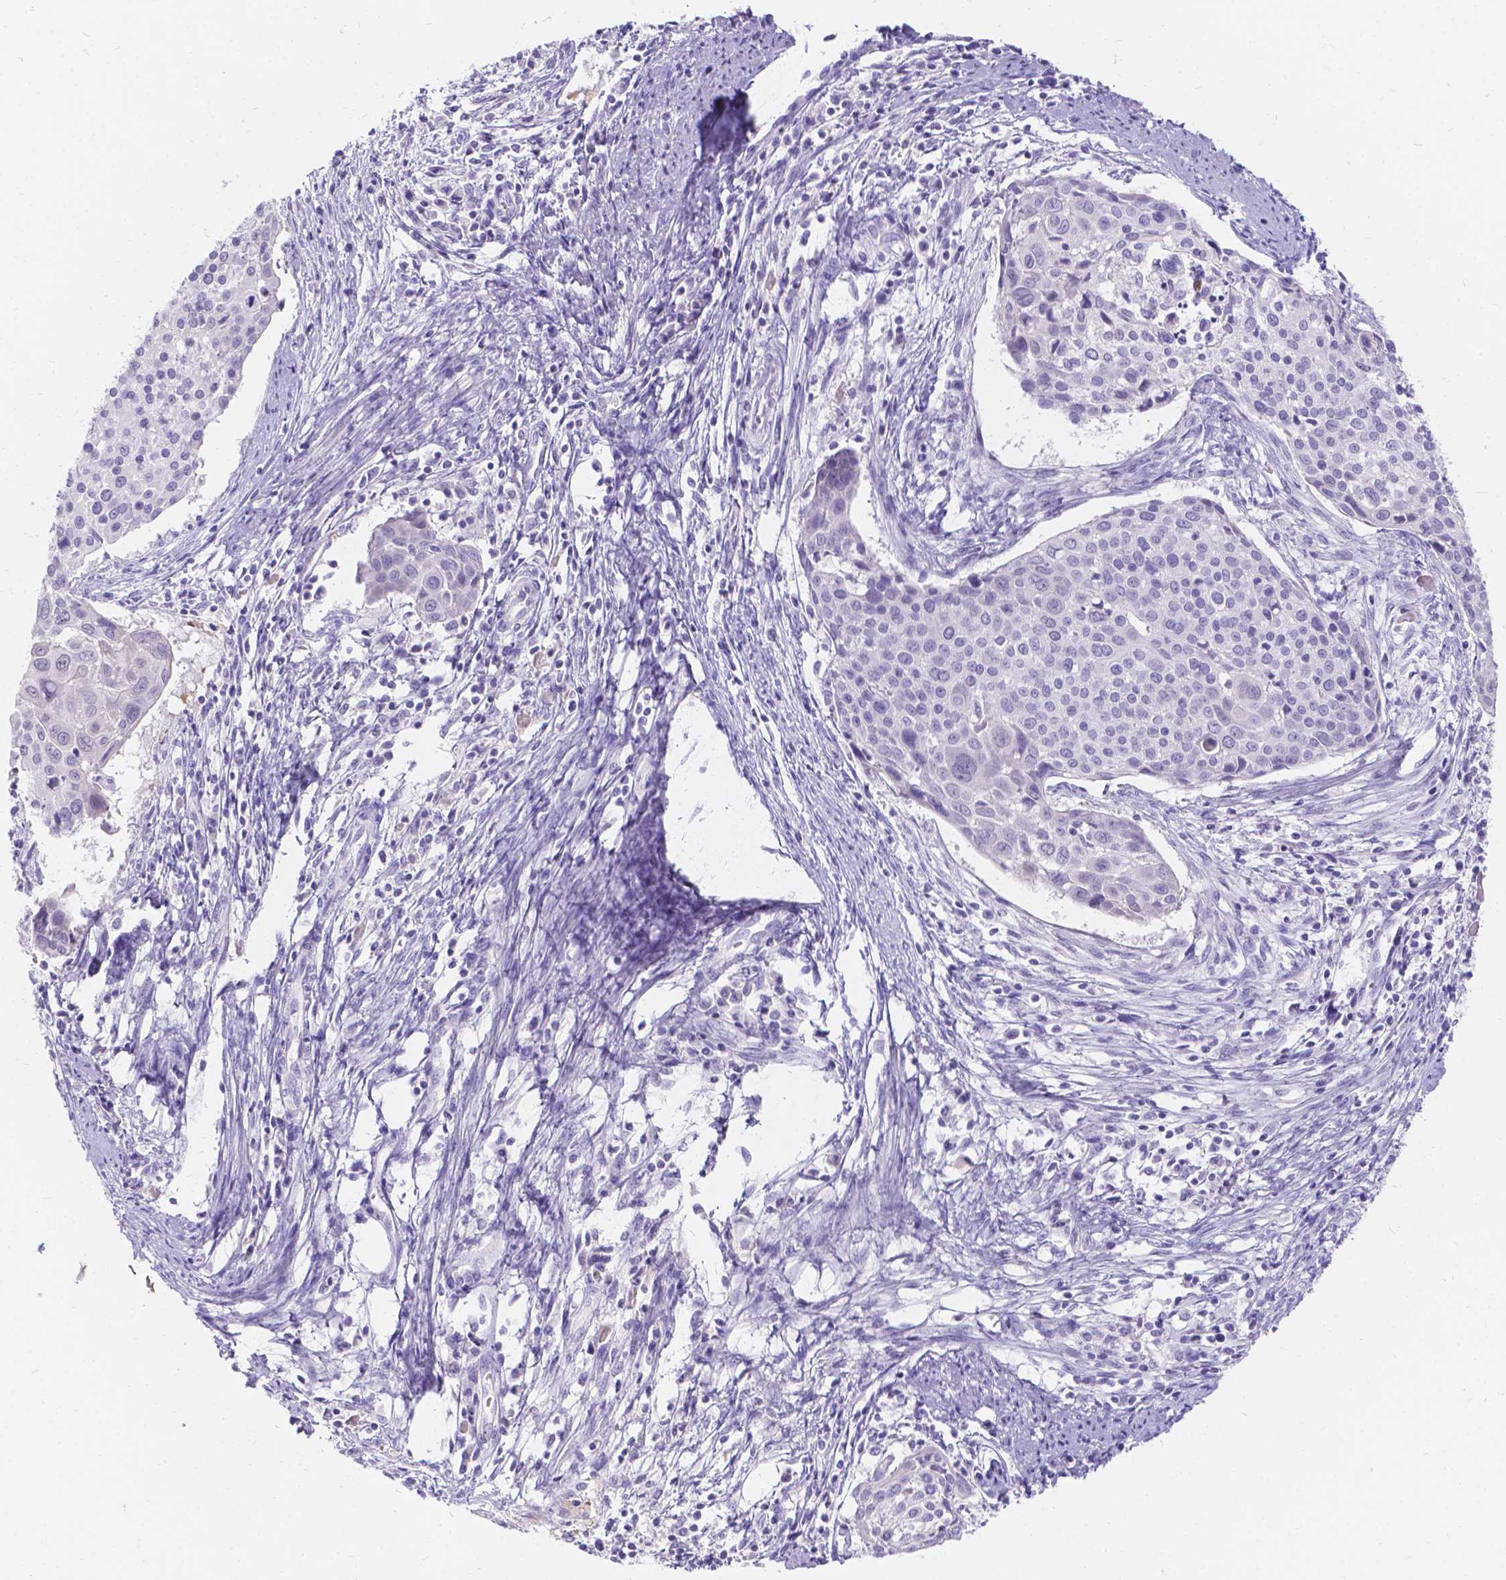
{"staining": {"intensity": "negative", "quantity": "none", "location": "none"}, "tissue": "cervical cancer", "cell_type": "Tumor cells", "image_type": "cancer", "snomed": [{"axis": "morphology", "description": "Squamous cell carcinoma, NOS"}, {"axis": "topography", "description": "Cervix"}], "caption": "Tumor cells show no significant staining in squamous cell carcinoma (cervical).", "gene": "GNRHR", "patient": {"sex": "female", "age": 39}}